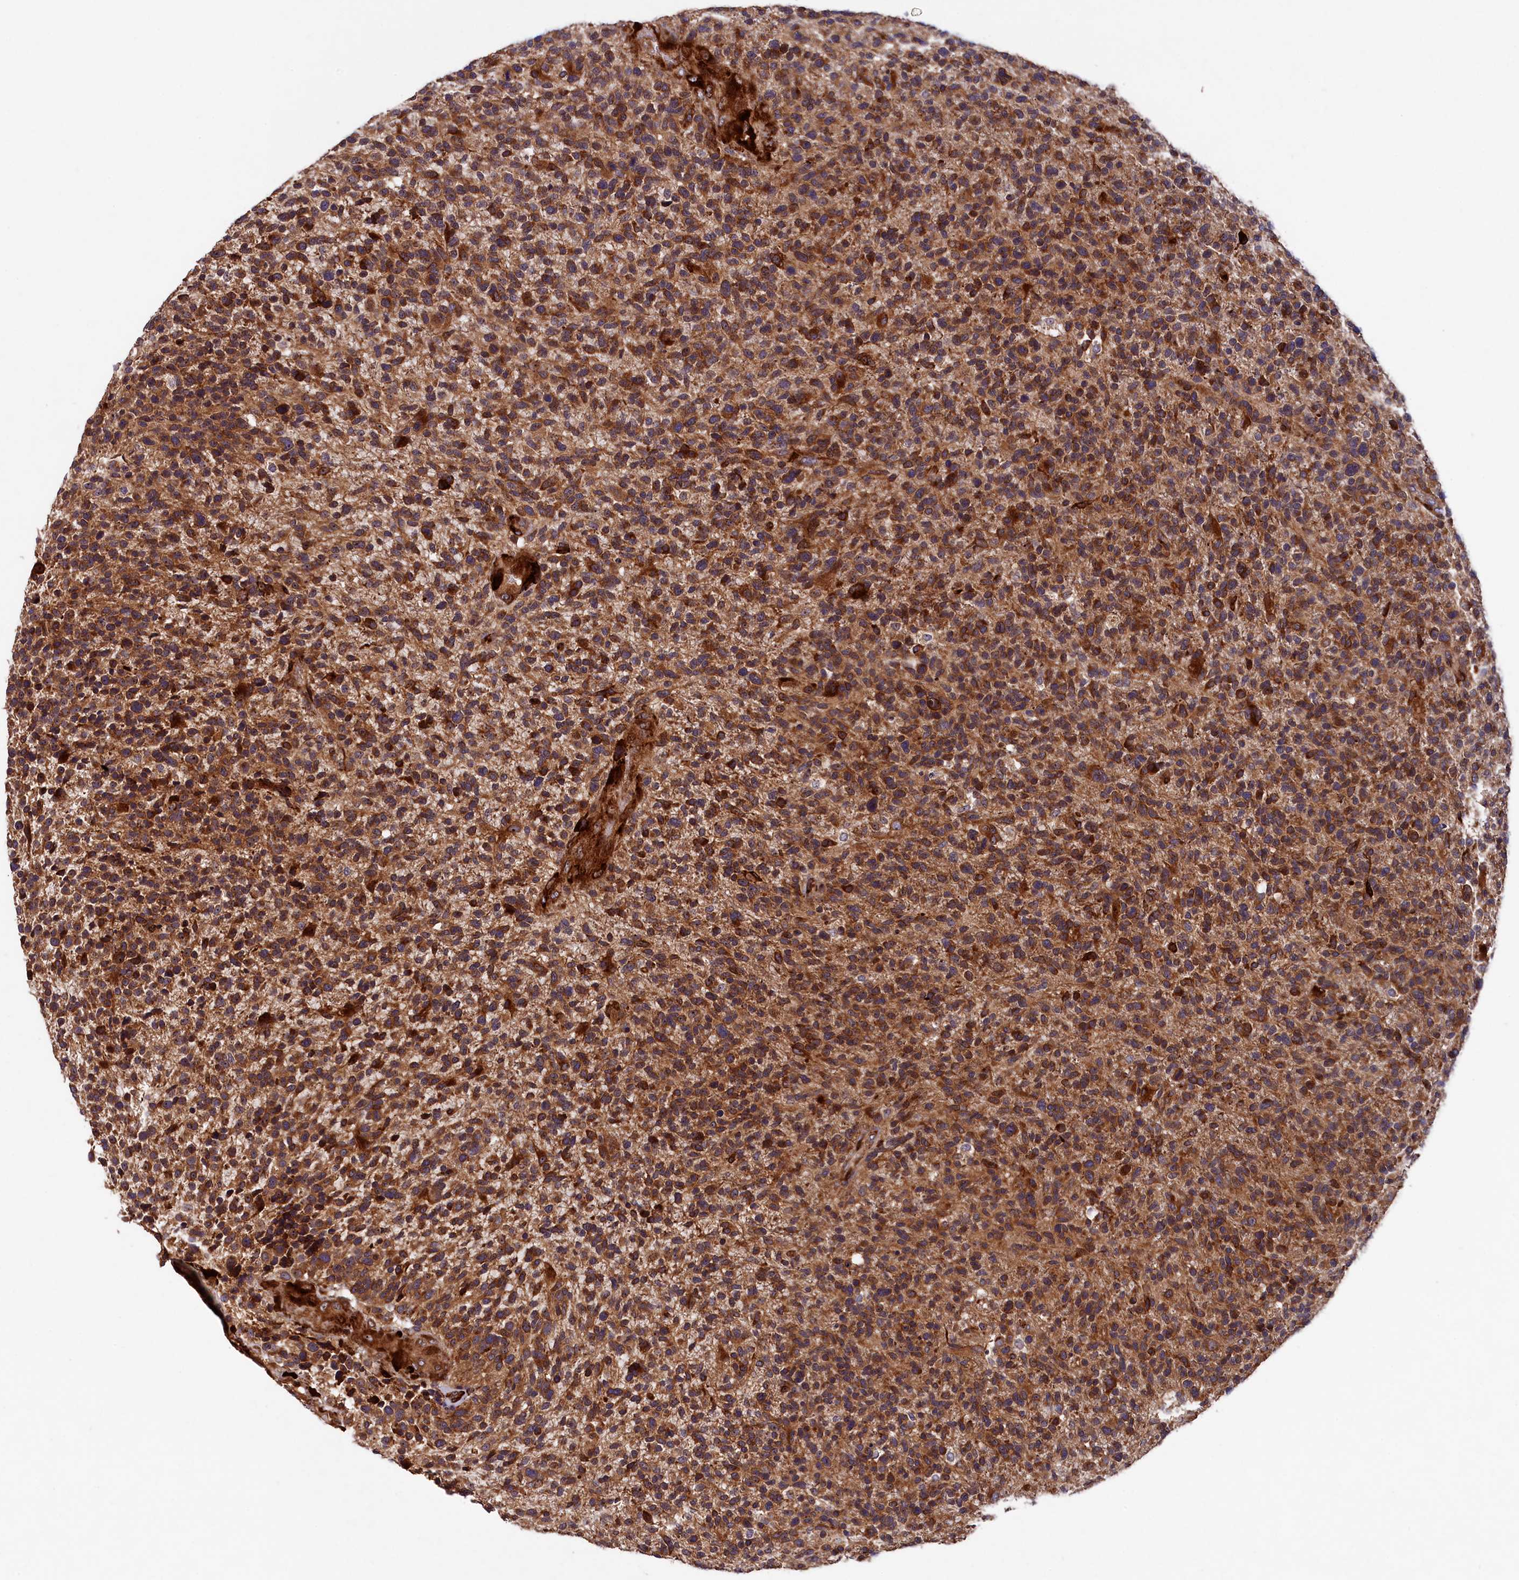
{"staining": {"intensity": "strong", "quantity": ">75%", "location": "cytoplasmic/membranous"}, "tissue": "glioma", "cell_type": "Tumor cells", "image_type": "cancer", "snomed": [{"axis": "morphology", "description": "Glioma, malignant, High grade"}, {"axis": "topography", "description": "Brain"}], "caption": "The micrograph reveals a brown stain indicating the presence of a protein in the cytoplasmic/membranous of tumor cells in malignant glioma (high-grade).", "gene": "ARRDC4", "patient": {"sex": "male", "age": 72}}